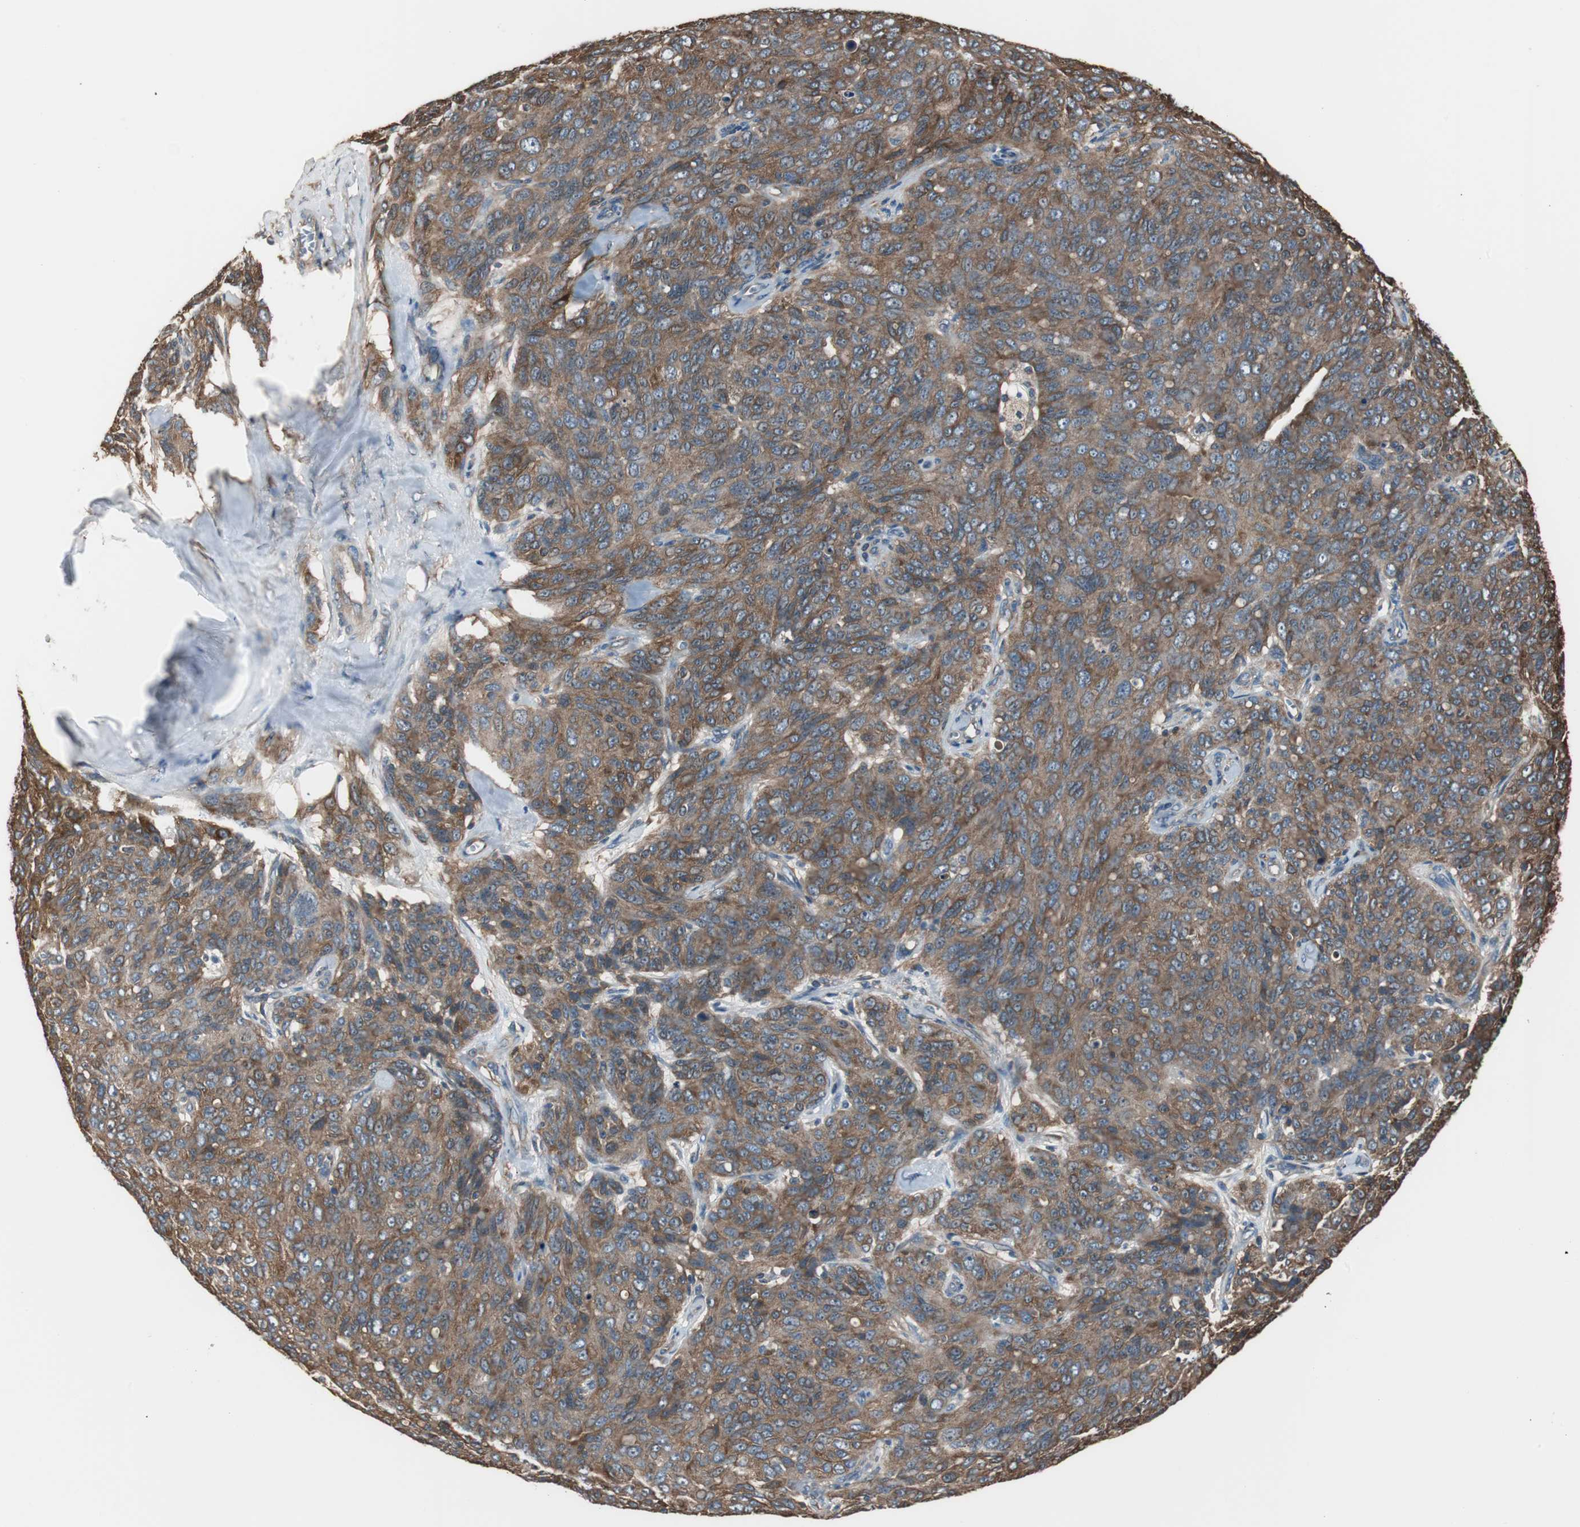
{"staining": {"intensity": "strong", "quantity": ">75%", "location": "cytoplasmic/membranous"}, "tissue": "ovarian cancer", "cell_type": "Tumor cells", "image_type": "cancer", "snomed": [{"axis": "morphology", "description": "Carcinoma, endometroid"}, {"axis": "topography", "description": "Ovary"}], "caption": "Immunohistochemical staining of ovarian cancer (endometroid carcinoma) demonstrates high levels of strong cytoplasmic/membranous protein expression in about >75% of tumor cells.", "gene": "CAPNS1", "patient": {"sex": "female", "age": 60}}